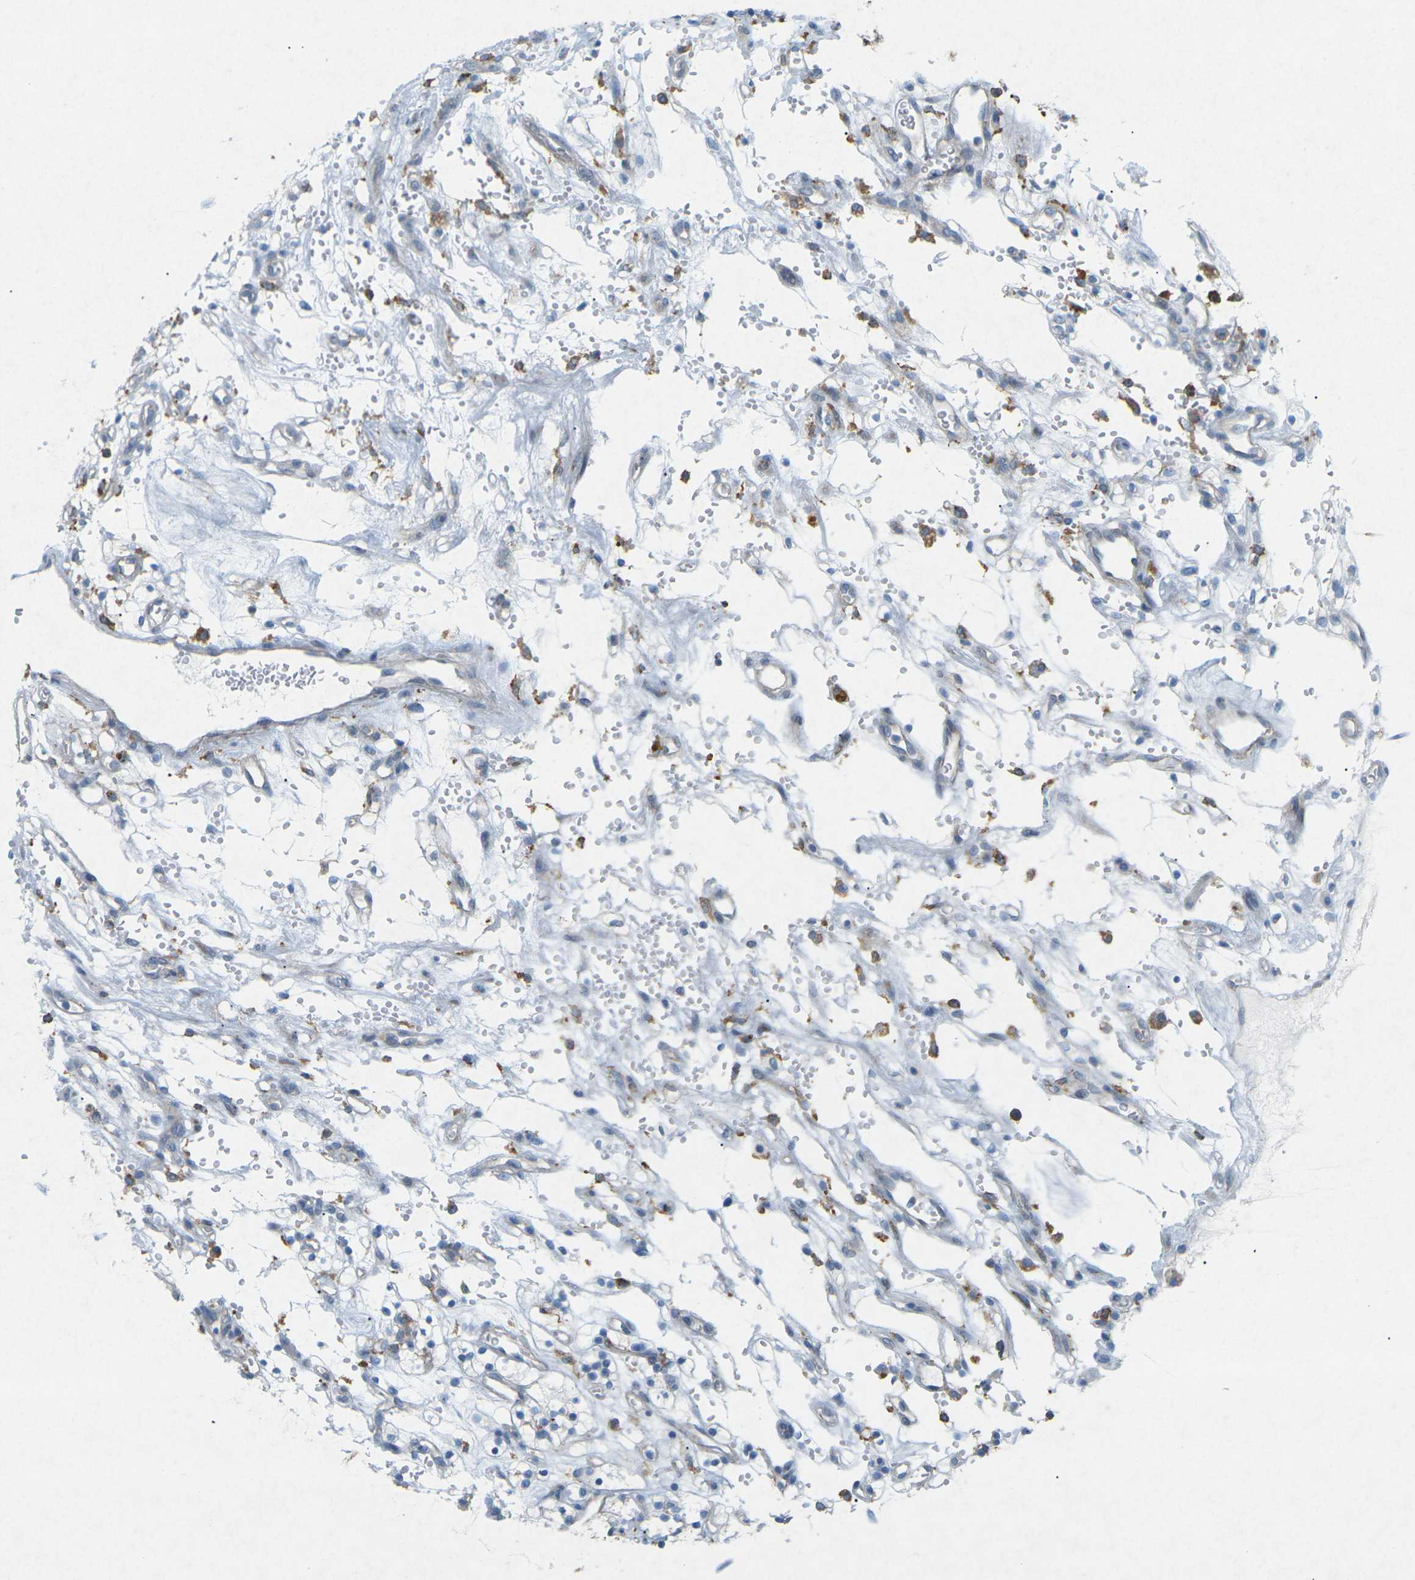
{"staining": {"intensity": "negative", "quantity": "none", "location": "none"}, "tissue": "renal cancer", "cell_type": "Tumor cells", "image_type": "cancer", "snomed": [{"axis": "morphology", "description": "Adenocarcinoma, NOS"}, {"axis": "topography", "description": "Kidney"}], "caption": "This is an immunohistochemistry (IHC) histopathology image of renal cancer (adenocarcinoma). There is no staining in tumor cells.", "gene": "STK11", "patient": {"sex": "female", "age": 57}}